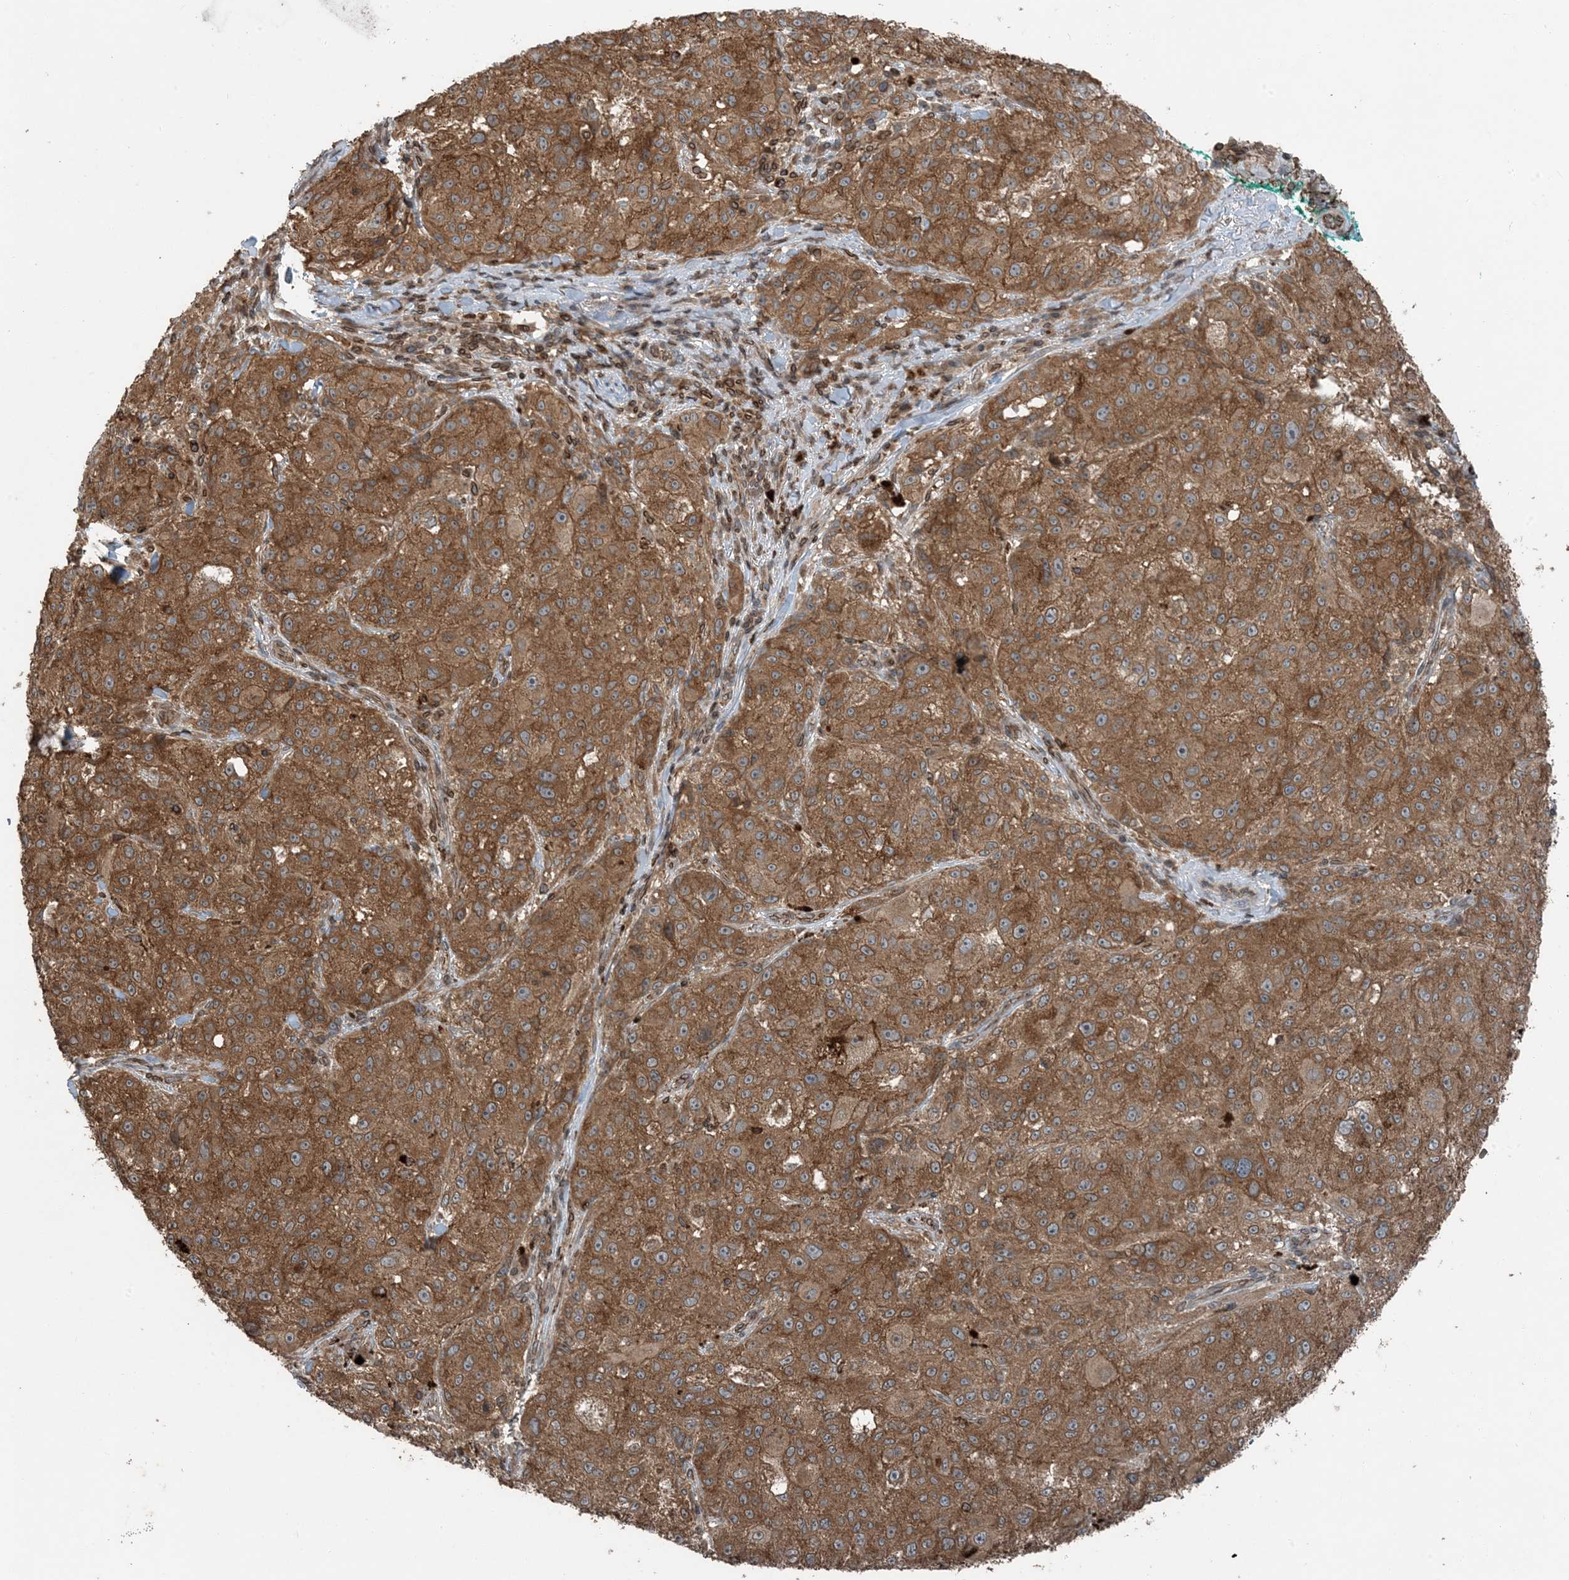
{"staining": {"intensity": "strong", "quantity": ">75%", "location": "cytoplasmic/membranous"}, "tissue": "melanoma", "cell_type": "Tumor cells", "image_type": "cancer", "snomed": [{"axis": "morphology", "description": "Necrosis, NOS"}, {"axis": "morphology", "description": "Malignant melanoma, NOS"}, {"axis": "topography", "description": "Skin"}], "caption": "About >75% of tumor cells in human malignant melanoma demonstrate strong cytoplasmic/membranous protein expression as visualized by brown immunohistochemical staining.", "gene": "ZFAND2B", "patient": {"sex": "female", "age": 87}}